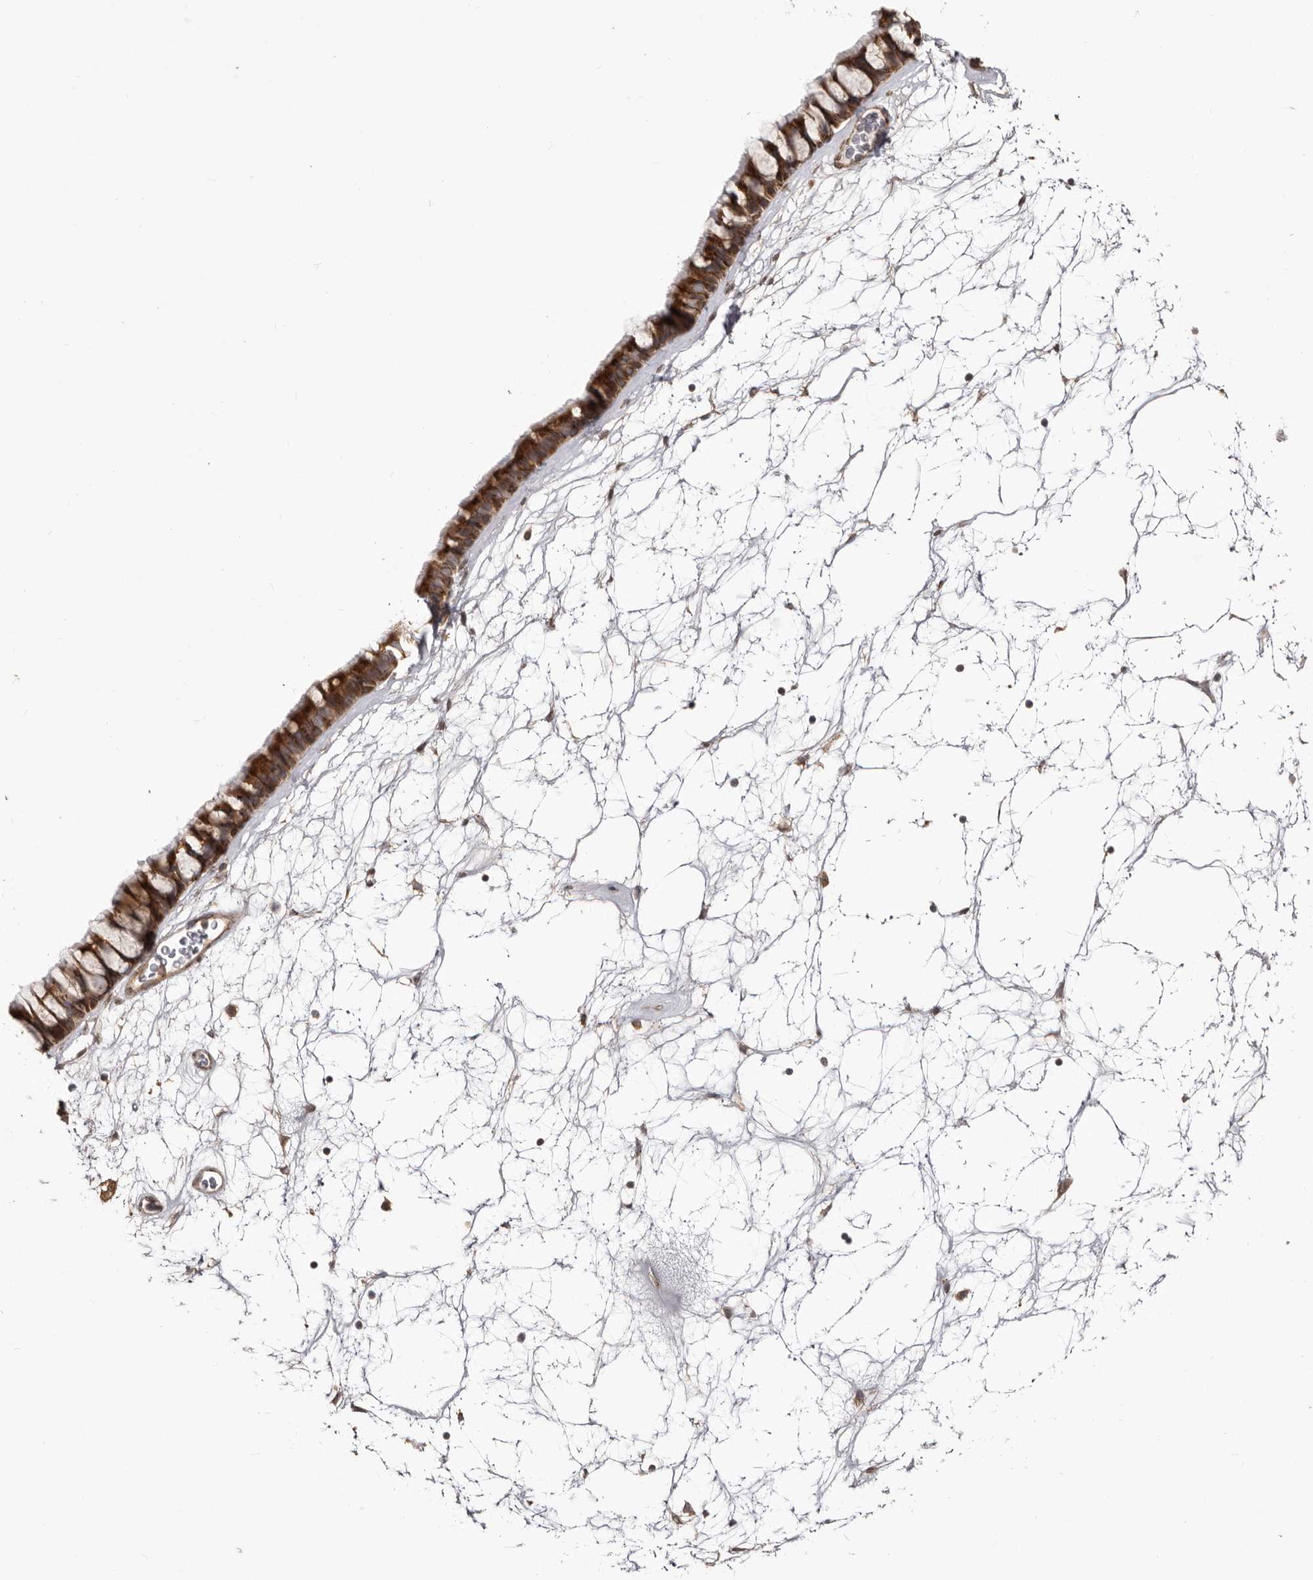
{"staining": {"intensity": "strong", "quantity": ">75%", "location": "cytoplasmic/membranous"}, "tissue": "nasopharynx", "cell_type": "Respiratory epithelial cells", "image_type": "normal", "snomed": [{"axis": "morphology", "description": "Normal tissue, NOS"}, {"axis": "topography", "description": "Nasopharynx"}], "caption": "Benign nasopharynx shows strong cytoplasmic/membranous positivity in about >75% of respiratory epithelial cells Nuclei are stained in blue..", "gene": "NUP43", "patient": {"sex": "male", "age": 64}}